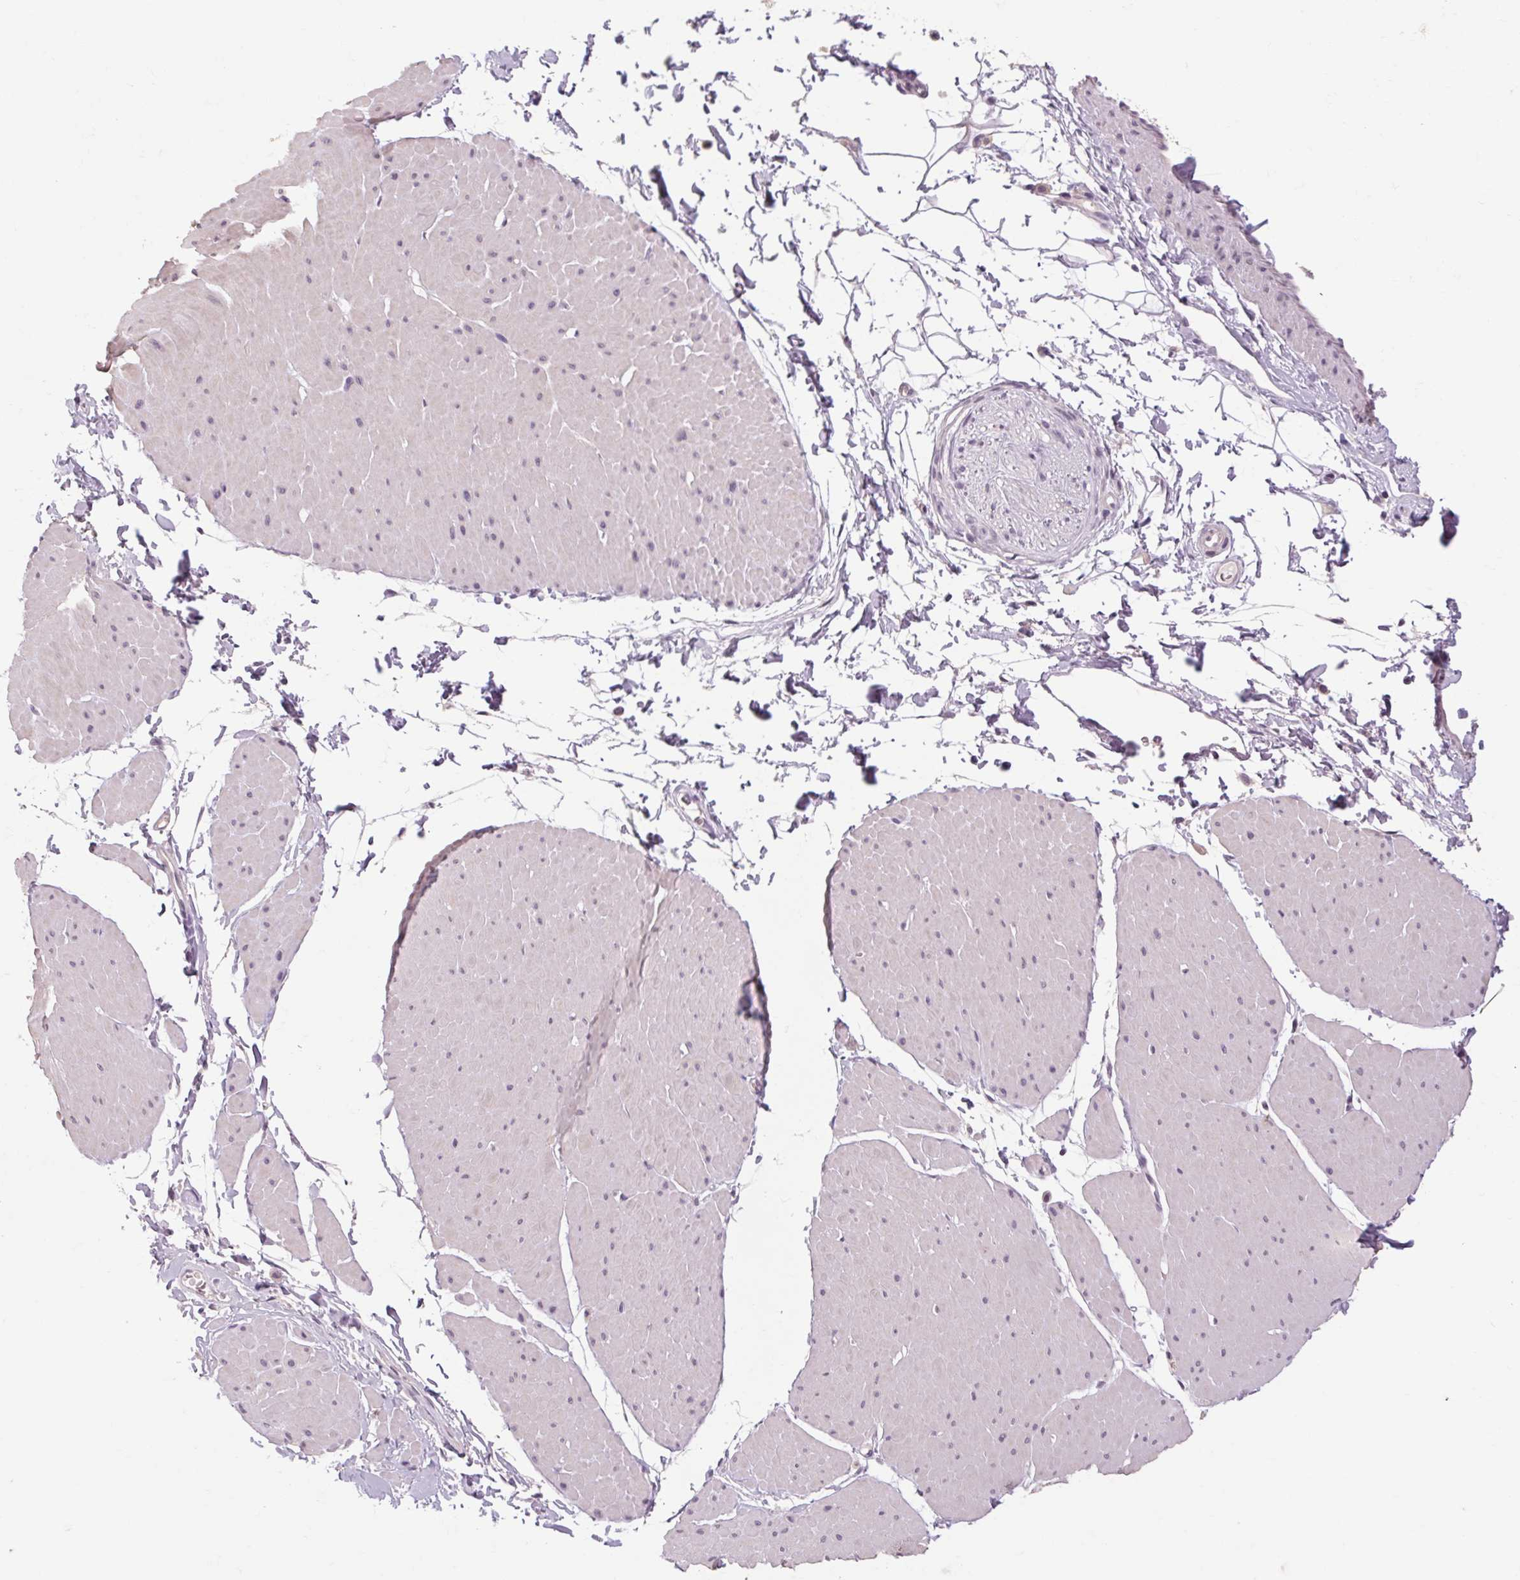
{"staining": {"intensity": "negative", "quantity": "none", "location": "none"}, "tissue": "adipose tissue", "cell_type": "Adipocytes", "image_type": "normal", "snomed": [{"axis": "morphology", "description": "Normal tissue, NOS"}, {"axis": "topography", "description": "Smooth muscle"}, {"axis": "topography", "description": "Peripheral nerve tissue"}], "caption": "Micrograph shows no significant protein staining in adipocytes of benign adipose tissue. (Immunohistochemistry (ihc), brightfield microscopy, high magnification).", "gene": "POMC", "patient": {"sex": "male", "age": 58}}